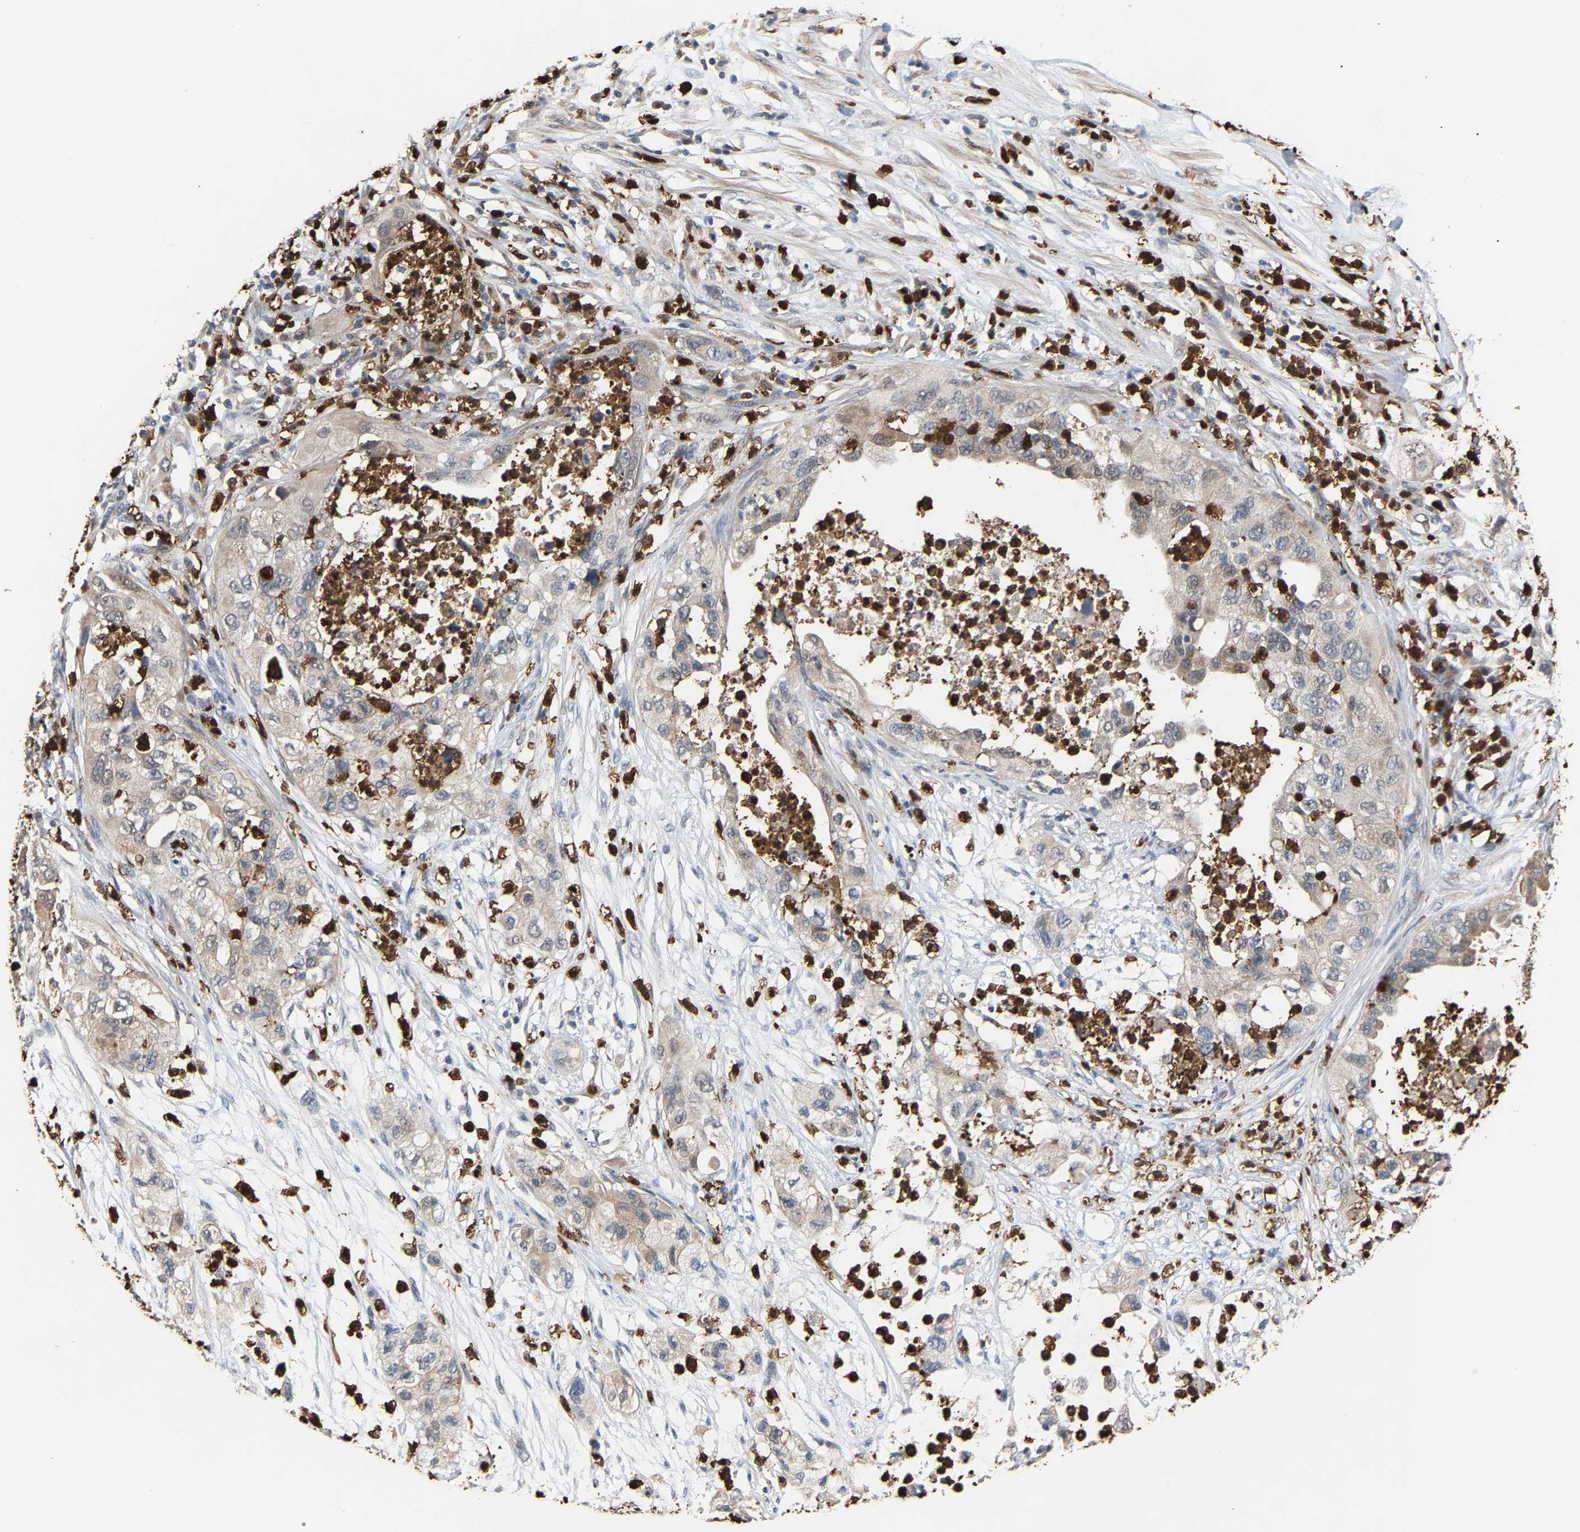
{"staining": {"intensity": "weak", "quantity": "25%-75%", "location": "cytoplasmic/membranous"}, "tissue": "pancreatic cancer", "cell_type": "Tumor cells", "image_type": "cancer", "snomed": [{"axis": "morphology", "description": "Adenocarcinoma, NOS"}, {"axis": "topography", "description": "Pancreas"}], "caption": "An image of pancreatic cancer stained for a protein demonstrates weak cytoplasmic/membranous brown staining in tumor cells.", "gene": "TDRD7", "patient": {"sex": "female", "age": 78}}